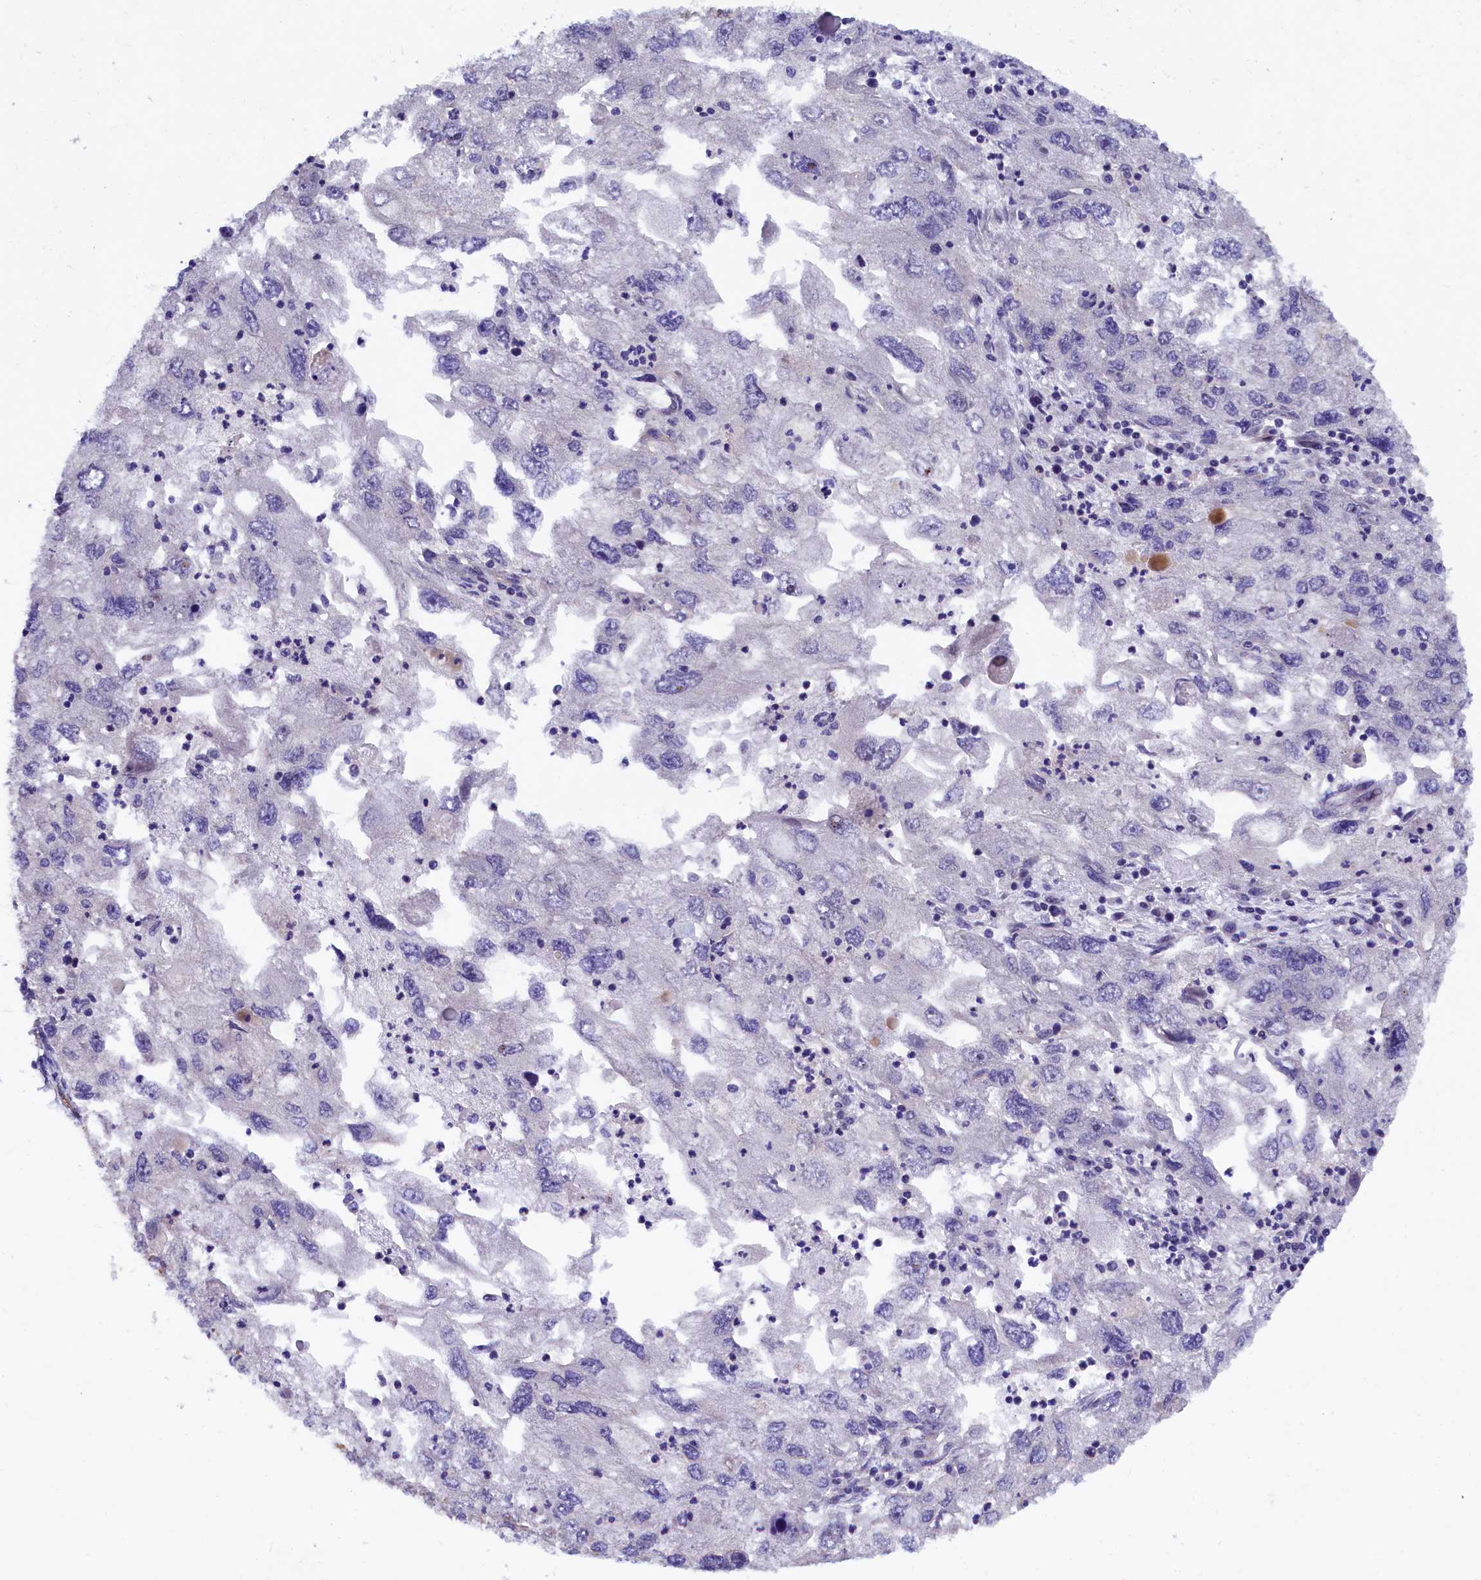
{"staining": {"intensity": "negative", "quantity": "none", "location": "none"}, "tissue": "endometrial cancer", "cell_type": "Tumor cells", "image_type": "cancer", "snomed": [{"axis": "morphology", "description": "Adenocarcinoma, NOS"}, {"axis": "topography", "description": "Endometrium"}], "caption": "A high-resolution image shows IHC staining of endometrial cancer (adenocarcinoma), which reveals no significant staining in tumor cells. (Stains: DAB immunohistochemistry (IHC) with hematoxylin counter stain, Microscopy: brightfield microscopy at high magnification).", "gene": "ARL14EP", "patient": {"sex": "female", "age": 49}}